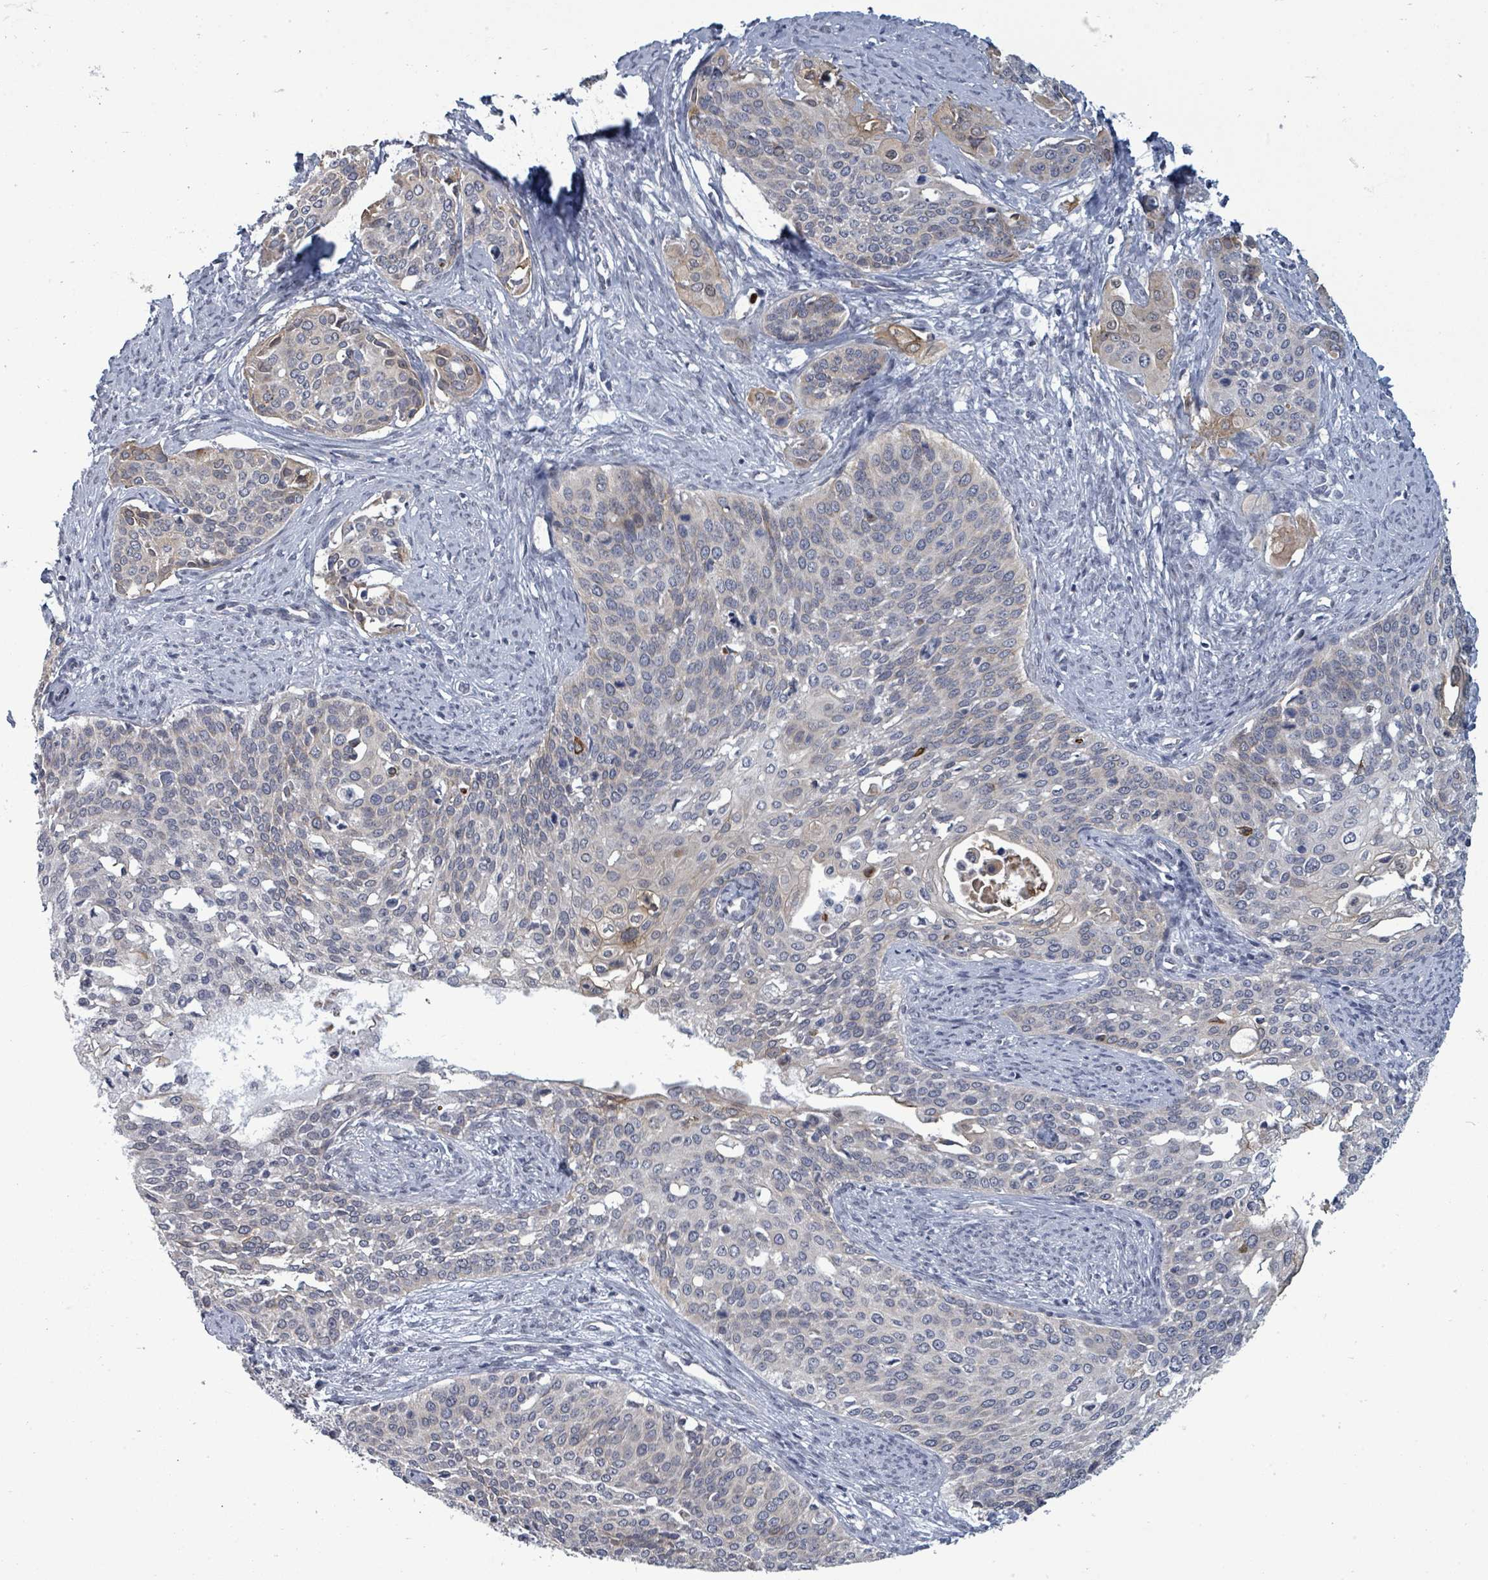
{"staining": {"intensity": "weak", "quantity": "<25%", "location": "cytoplasmic/membranous"}, "tissue": "cervical cancer", "cell_type": "Tumor cells", "image_type": "cancer", "snomed": [{"axis": "morphology", "description": "Squamous cell carcinoma, NOS"}, {"axis": "topography", "description": "Cervix"}], "caption": "A photomicrograph of human cervical cancer is negative for staining in tumor cells. (DAB IHC, high magnification).", "gene": "PTPN20", "patient": {"sex": "female", "age": 44}}